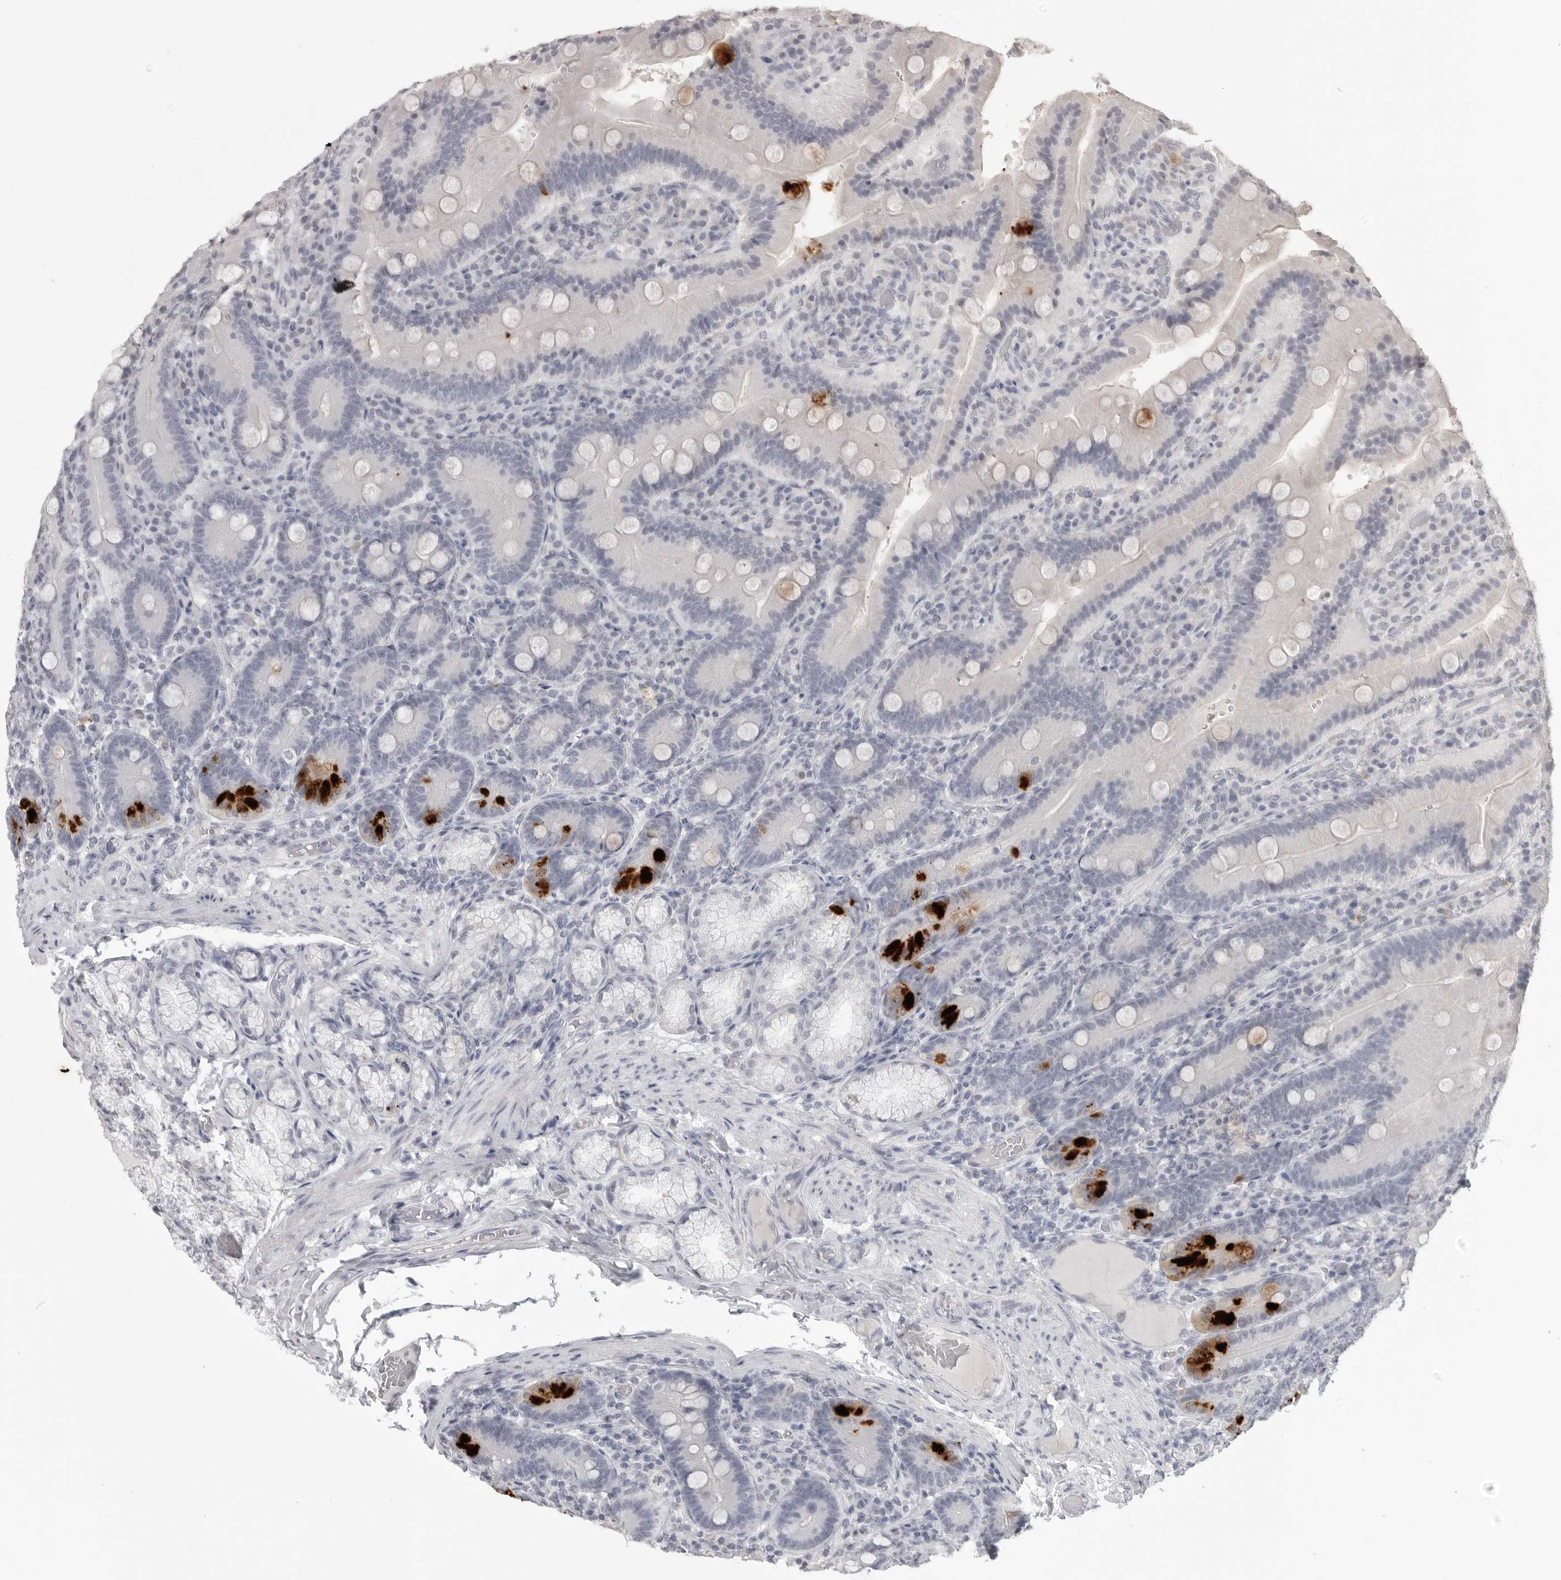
{"staining": {"intensity": "strong", "quantity": "<25%", "location": "cytoplasmic/membranous"}, "tissue": "duodenum", "cell_type": "Glandular cells", "image_type": "normal", "snomed": [{"axis": "morphology", "description": "Normal tissue, NOS"}, {"axis": "topography", "description": "Duodenum"}], "caption": "IHC micrograph of normal duodenum: human duodenum stained using immunohistochemistry (IHC) displays medium levels of strong protein expression localized specifically in the cytoplasmic/membranous of glandular cells, appearing as a cytoplasmic/membranous brown color.", "gene": "PRSS1", "patient": {"sex": "female", "age": 62}}